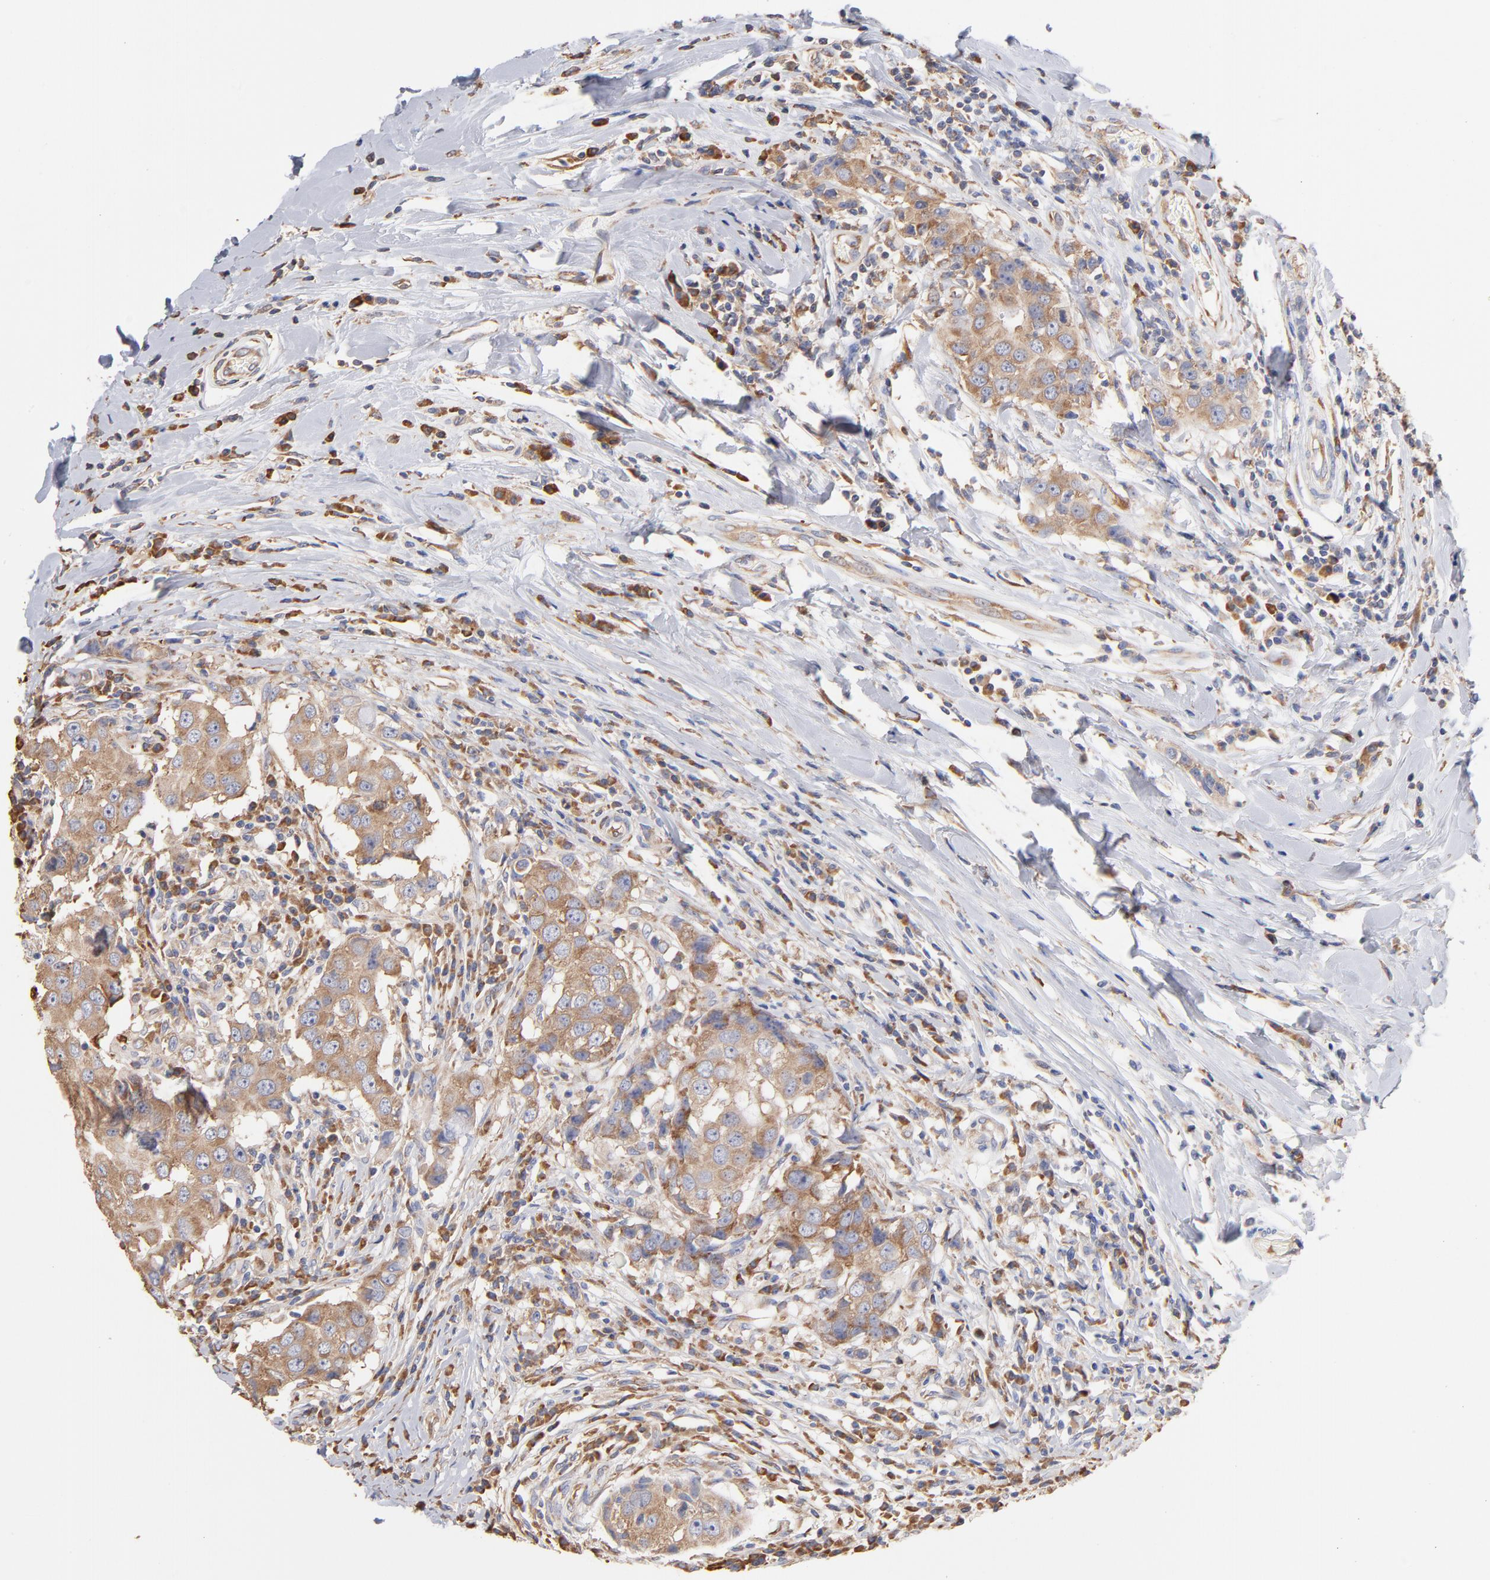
{"staining": {"intensity": "moderate", "quantity": ">75%", "location": "cytoplasmic/membranous"}, "tissue": "breast cancer", "cell_type": "Tumor cells", "image_type": "cancer", "snomed": [{"axis": "morphology", "description": "Duct carcinoma"}, {"axis": "topography", "description": "Breast"}], "caption": "Immunohistochemistry histopathology image of human breast cancer stained for a protein (brown), which exhibits medium levels of moderate cytoplasmic/membranous expression in approximately >75% of tumor cells.", "gene": "RPL9", "patient": {"sex": "female", "age": 27}}